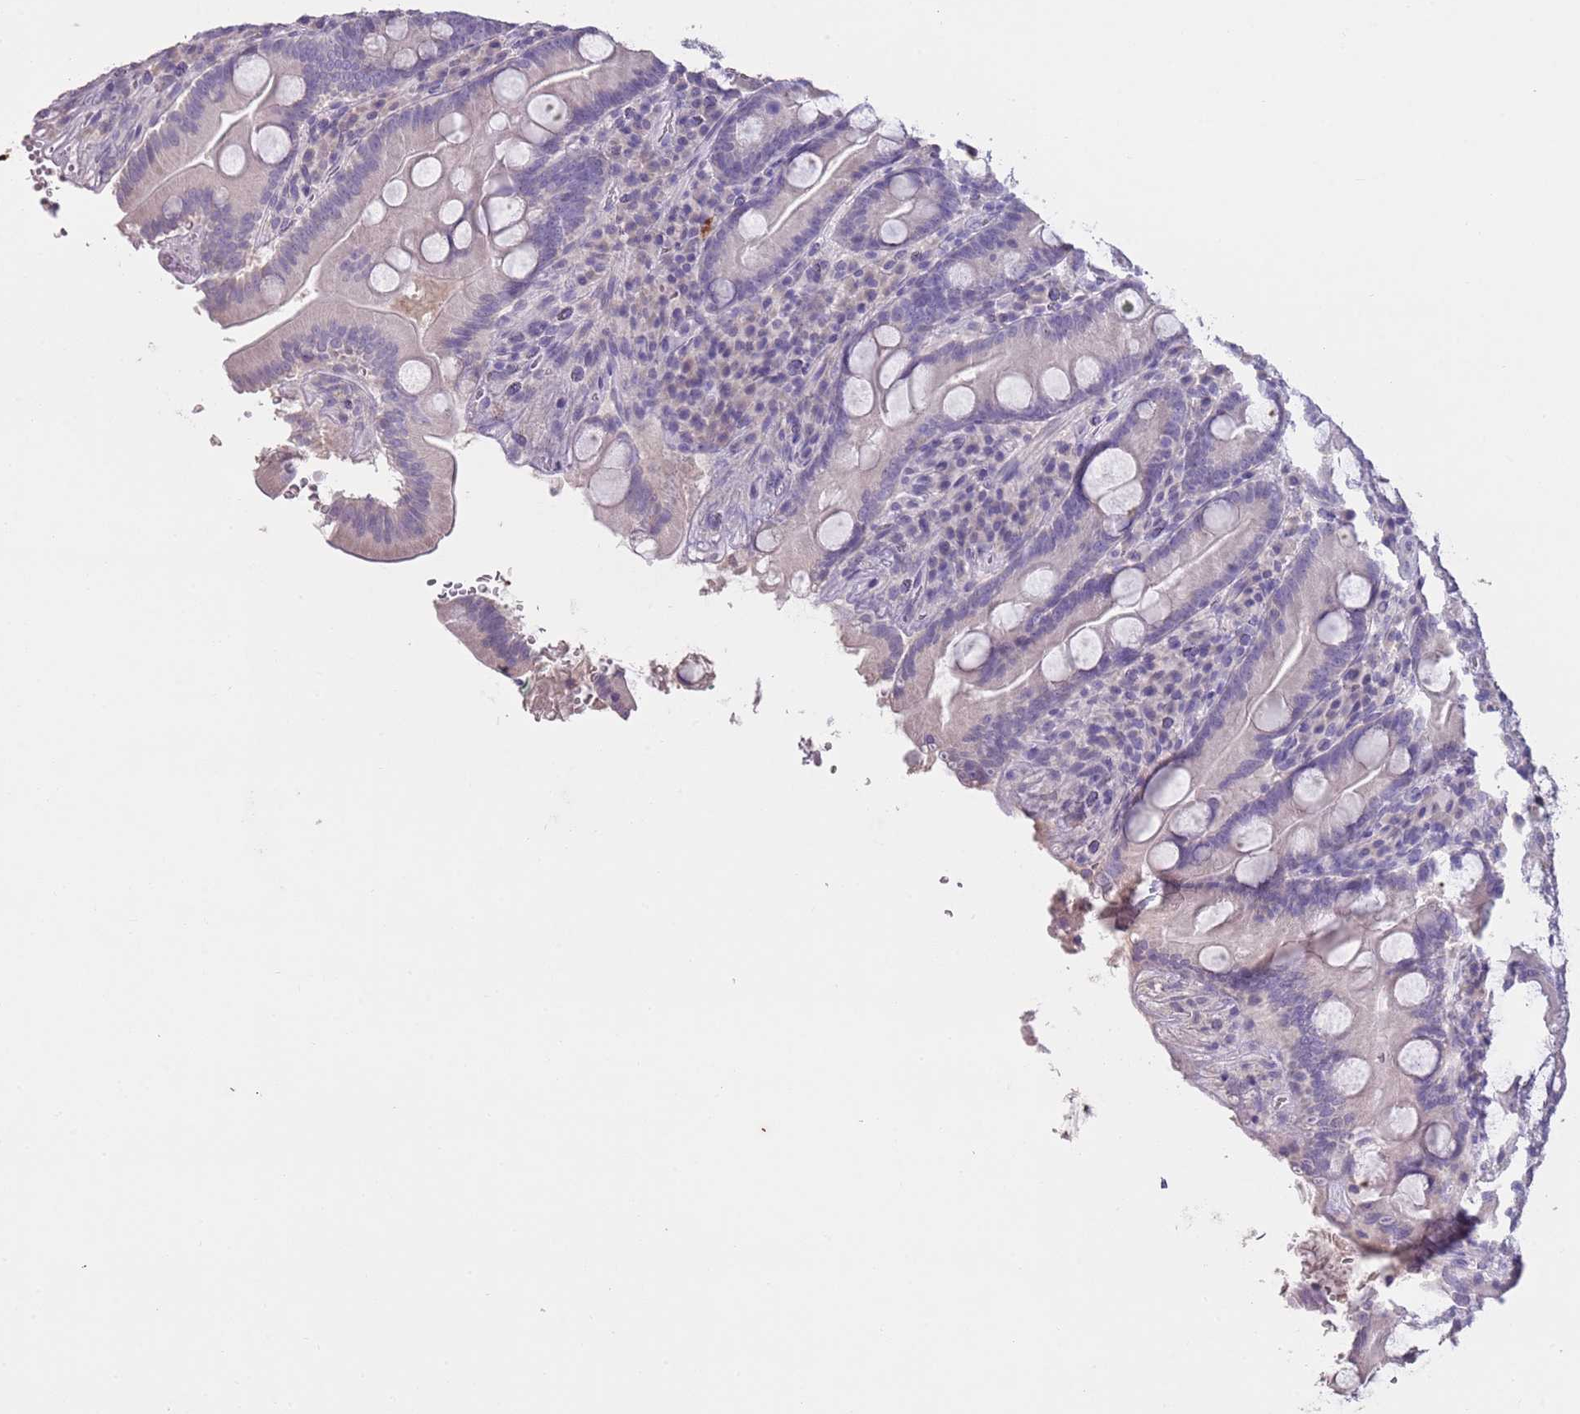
{"staining": {"intensity": "negative", "quantity": "none", "location": "none"}, "tissue": "duodenum", "cell_type": "Glandular cells", "image_type": "normal", "snomed": [{"axis": "morphology", "description": "Normal tissue, NOS"}, {"axis": "topography", "description": "Duodenum"}], "caption": "Image shows no significant protein staining in glandular cells of benign duodenum. (DAB (3,3'-diaminobenzidine) IHC visualized using brightfield microscopy, high magnification).", "gene": "SLC35E3", "patient": {"sex": "male", "age": 35}}